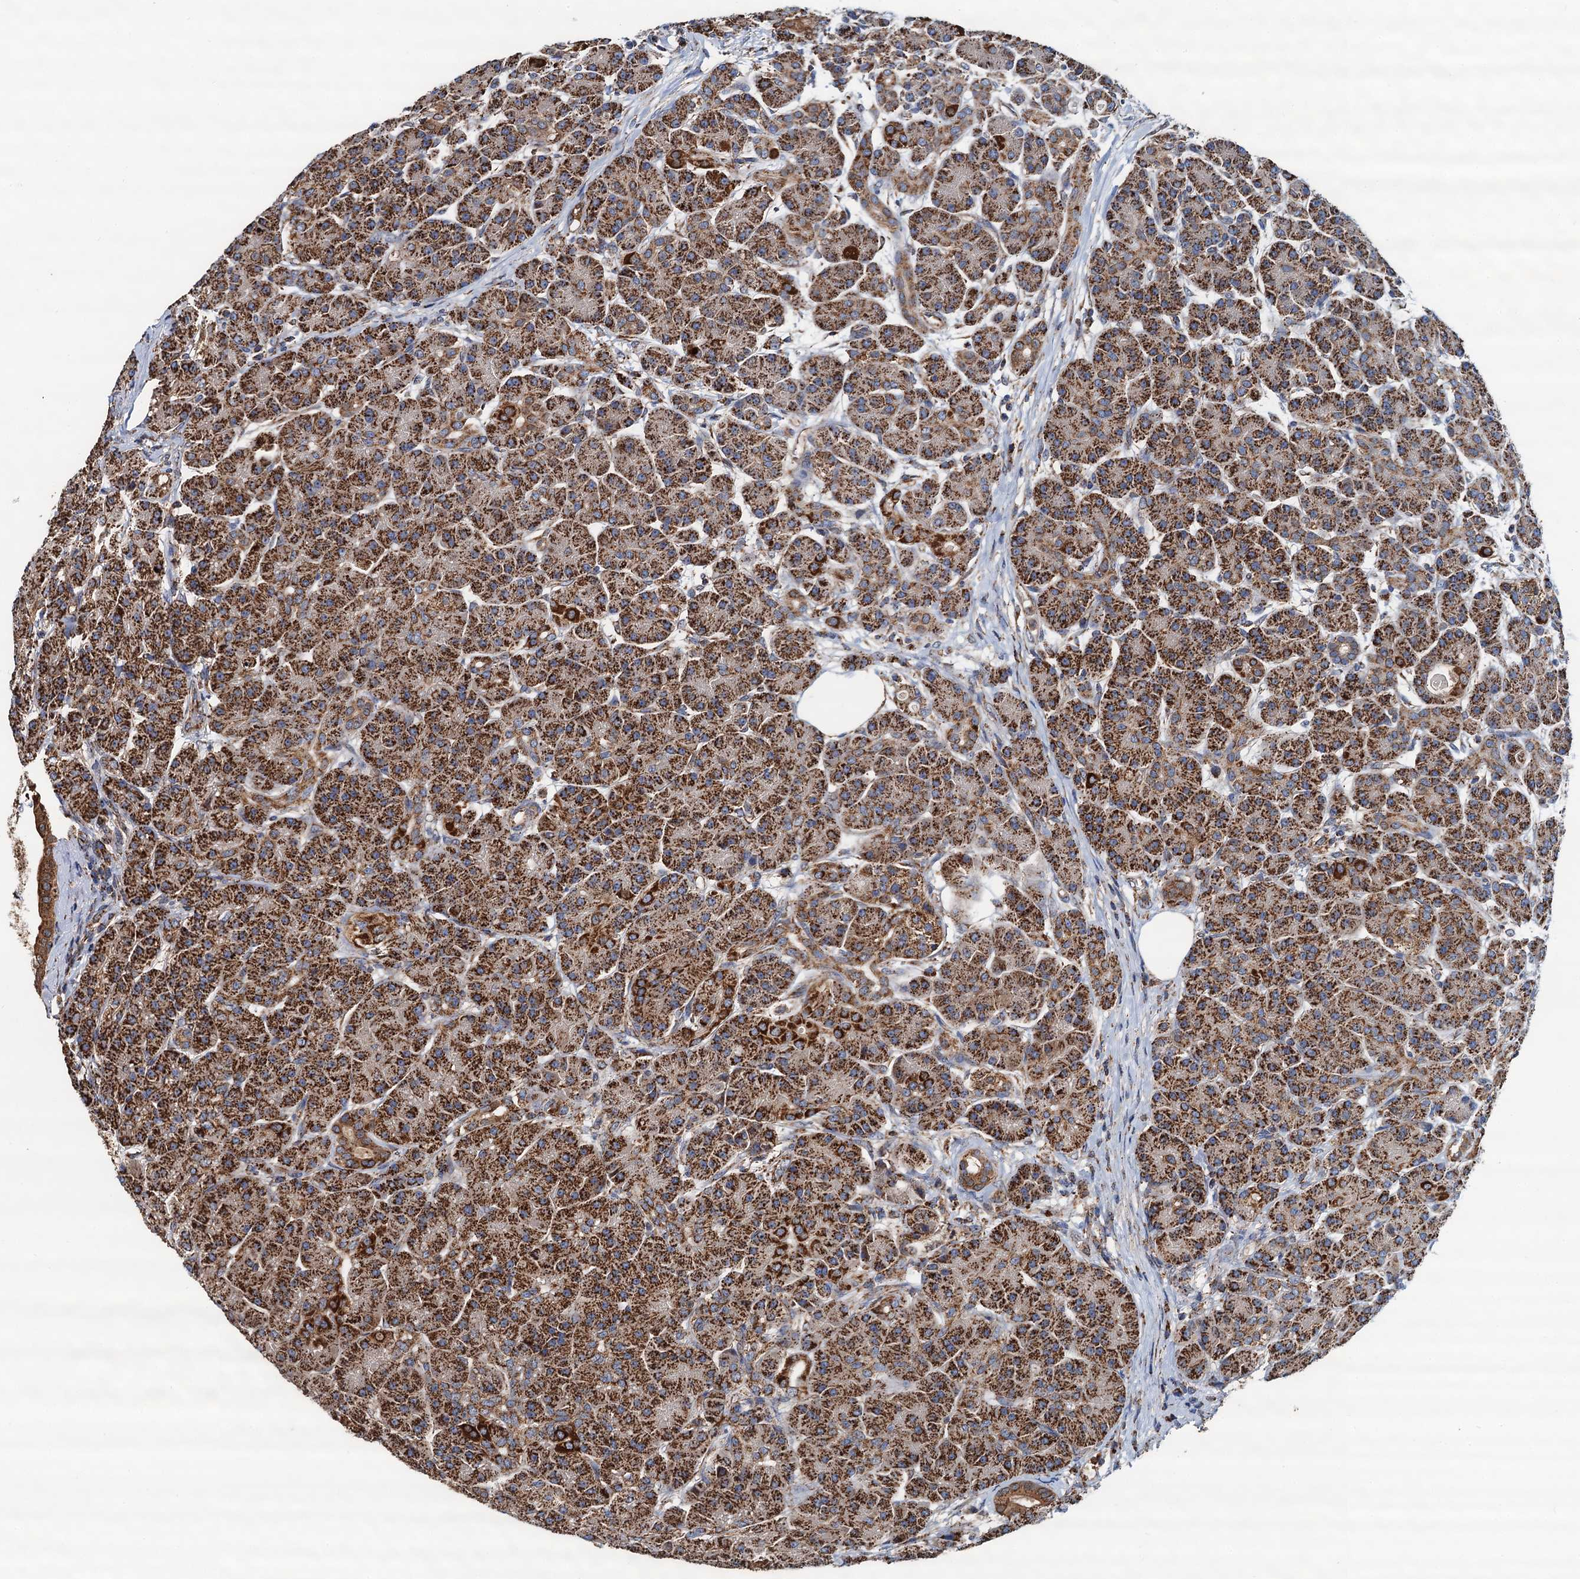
{"staining": {"intensity": "strong", "quantity": ">75%", "location": "cytoplasmic/membranous"}, "tissue": "pancreas", "cell_type": "Exocrine glandular cells", "image_type": "normal", "snomed": [{"axis": "morphology", "description": "Normal tissue, NOS"}, {"axis": "topography", "description": "Pancreas"}], "caption": "Brown immunohistochemical staining in benign human pancreas demonstrates strong cytoplasmic/membranous staining in approximately >75% of exocrine glandular cells. Nuclei are stained in blue.", "gene": "AAGAB", "patient": {"sex": "male", "age": 63}}